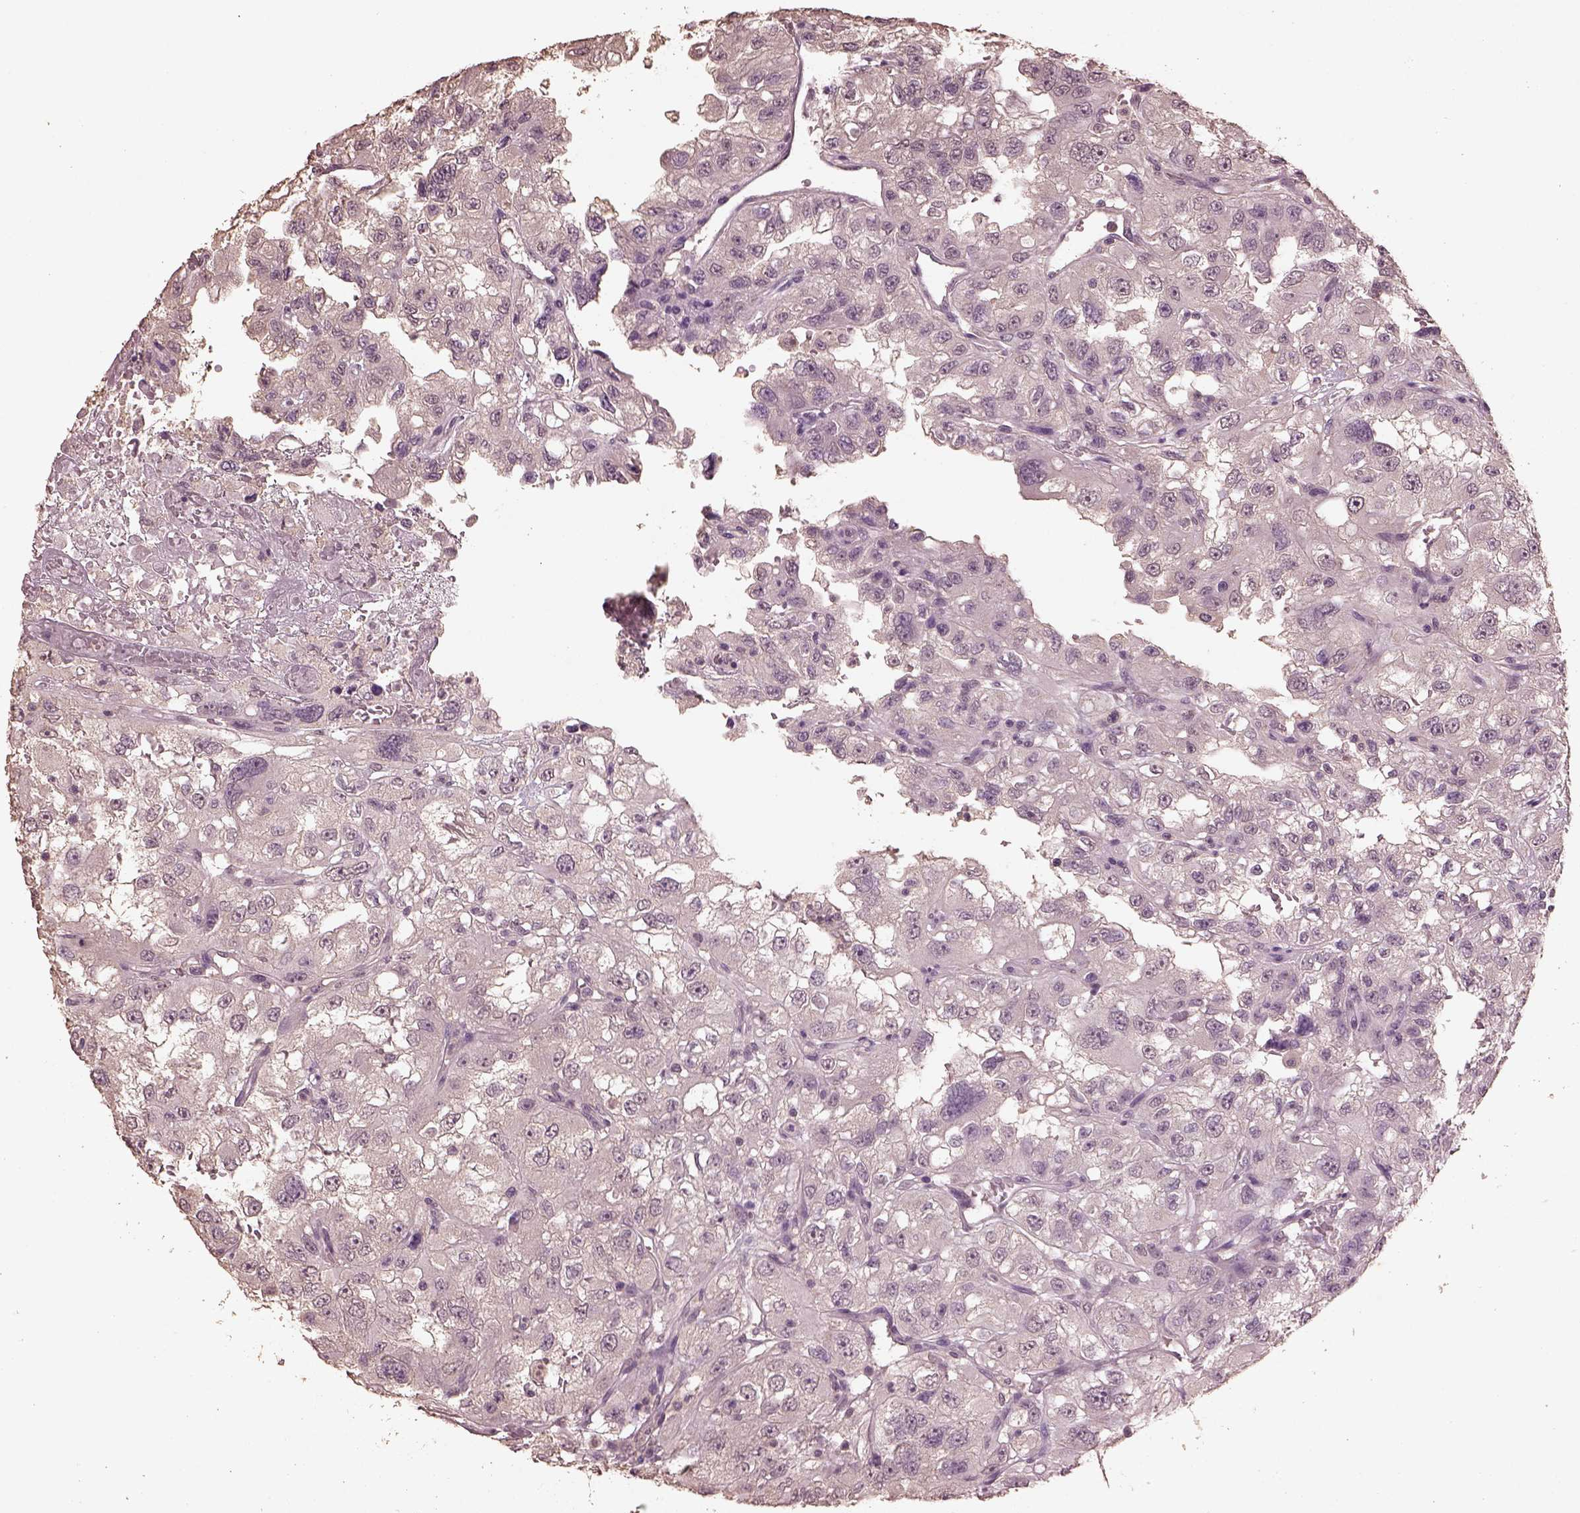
{"staining": {"intensity": "negative", "quantity": "none", "location": "none"}, "tissue": "renal cancer", "cell_type": "Tumor cells", "image_type": "cancer", "snomed": [{"axis": "morphology", "description": "Adenocarcinoma, NOS"}, {"axis": "topography", "description": "Kidney"}], "caption": "Tumor cells are negative for protein expression in human renal adenocarcinoma. The staining was performed using DAB (3,3'-diaminobenzidine) to visualize the protein expression in brown, while the nuclei were stained in blue with hematoxylin (Magnification: 20x).", "gene": "CPT1C", "patient": {"sex": "male", "age": 64}}